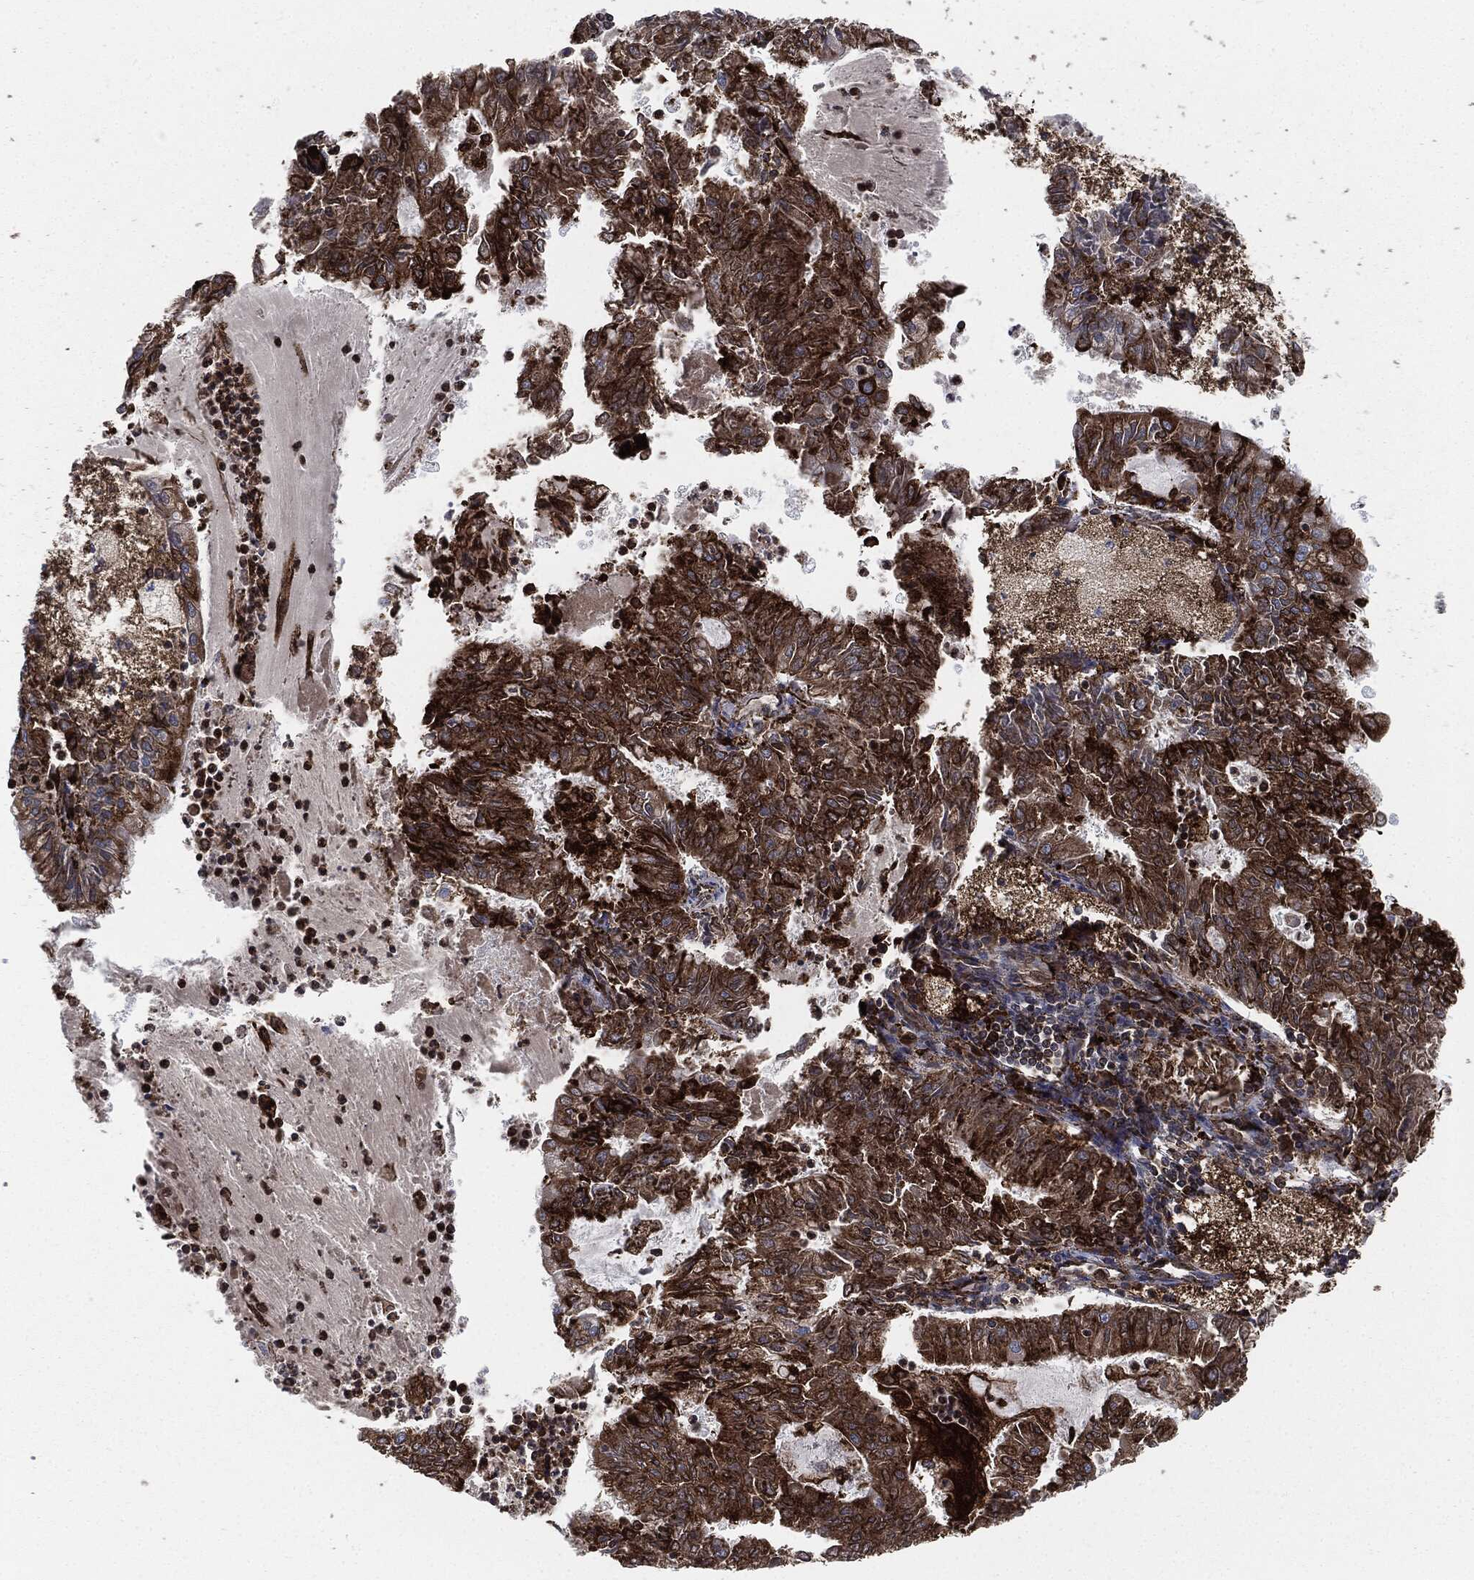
{"staining": {"intensity": "strong", "quantity": ">75%", "location": "cytoplasmic/membranous"}, "tissue": "endometrial cancer", "cell_type": "Tumor cells", "image_type": "cancer", "snomed": [{"axis": "morphology", "description": "Adenocarcinoma, NOS"}, {"axis": "topography", "description": "Endometrium"}], "caption": "IHC of endometrial cancer exhibits high levels of strong cytoplasmic/membranous positivity in about >75% of tumor cells. (DAB IHC, brown staining for protein, blue staining for nuclei).", "gene": "CALR", "patient": {"sex": "female", "age": 57}}